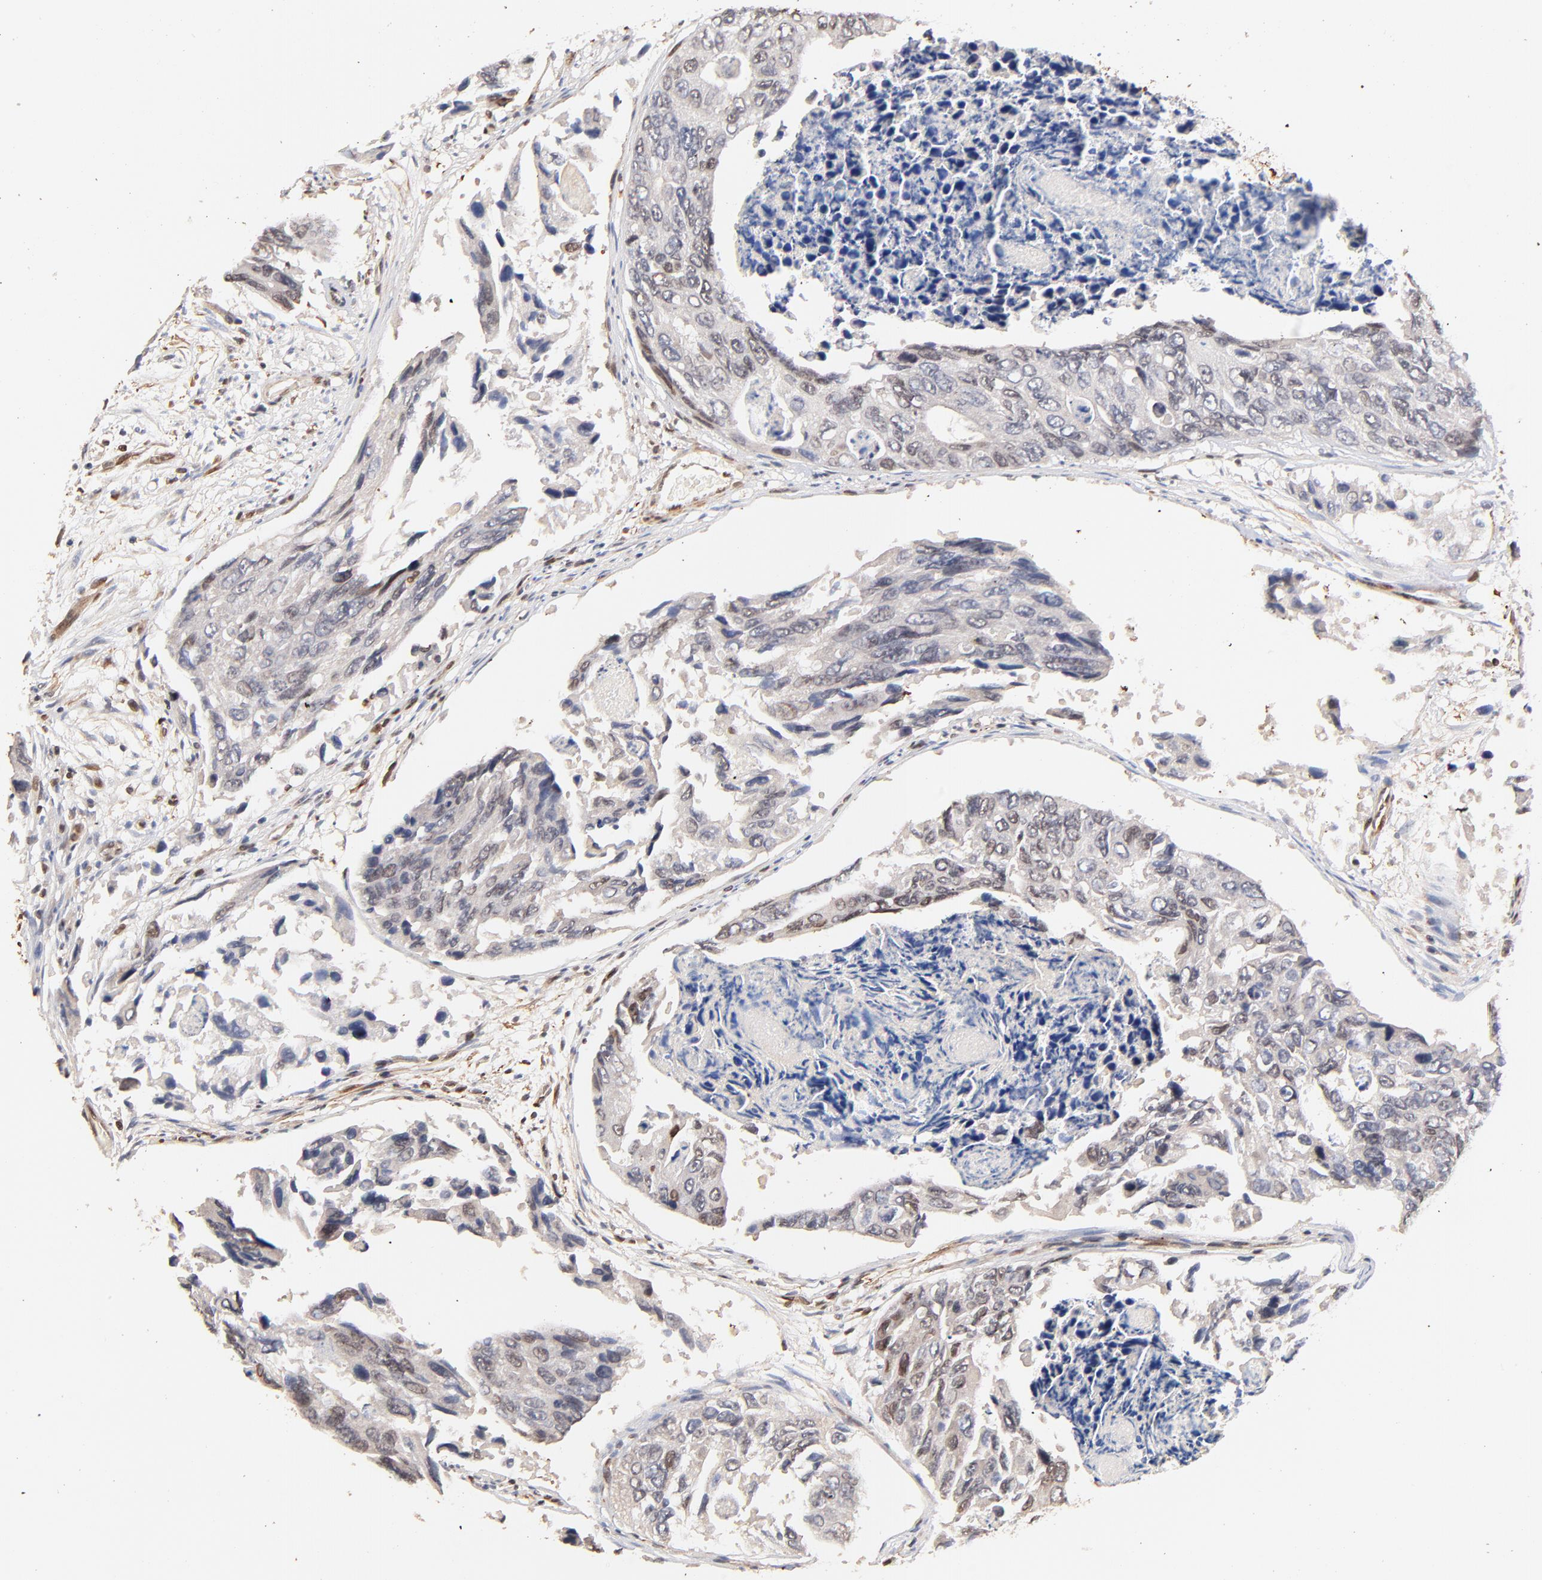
{"staining": {"intensity": "weak", "quantity": "<25%", "location": "nuclear"}, "tissue": "colorectal cancer", "cell_type": "Tumor cells", "image_type": "cancer", "snomed": [{"axis": "morphology", "description": "Adenocarcinoma, NOS"}, {"axis": "topography", "description": "Colon"}], "caption": "Tumor cells show no significant protein staining in colorectal cancer (adenocarcinoma).", "gene": "ZFP92", "patient": {"sex": "female", "age": 86}}